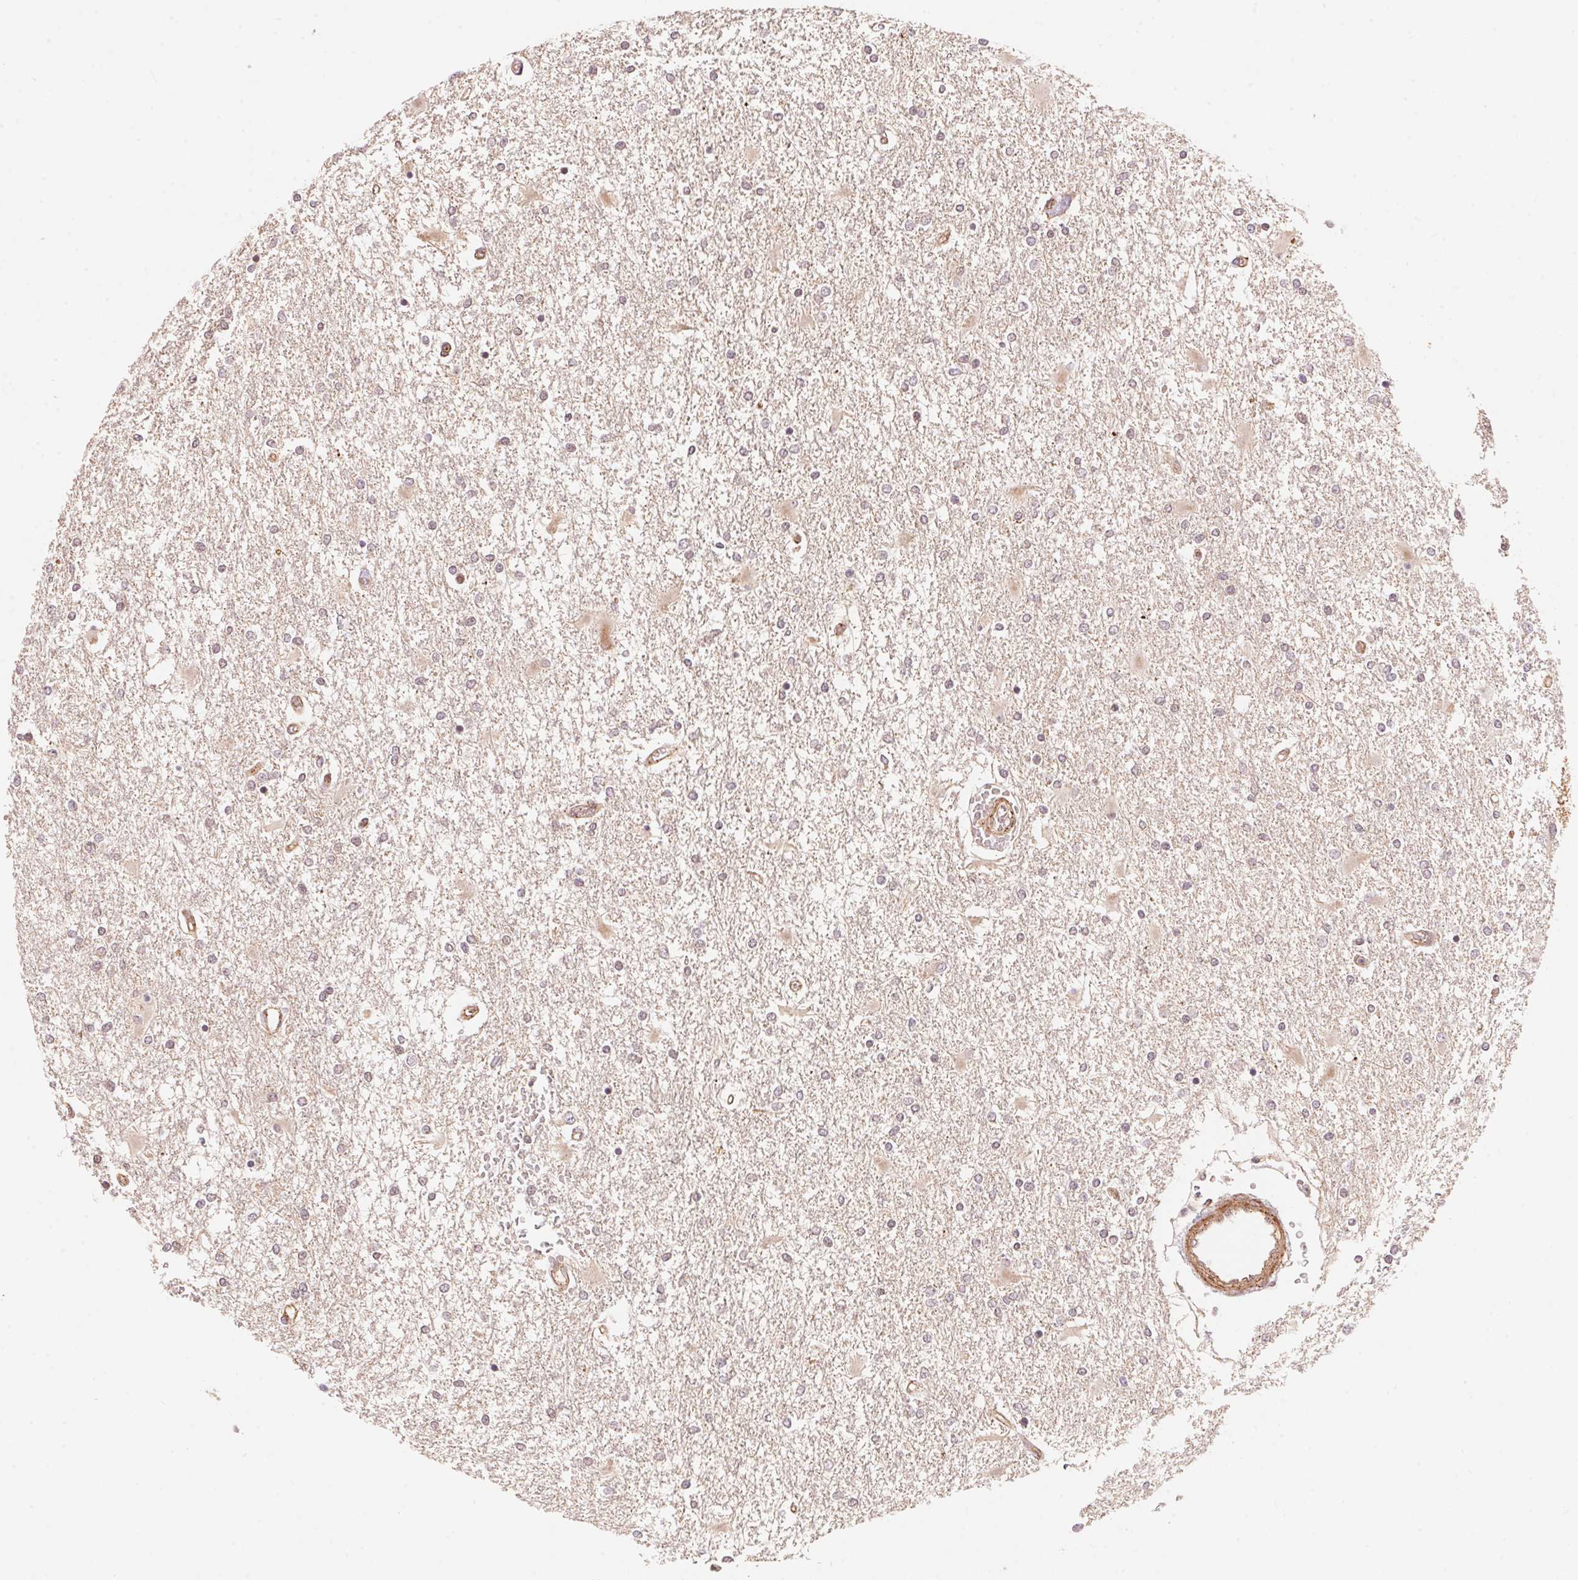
{"staining": {"intensity": "negative", "quantity": "none", "location": "none"}, "tissue": "glioma", "cell_type": "Tumor cells", "image_type": "cancer", "snomed": [{"axis": "morphology", "description": "Glioma, malignant, High grade"}, {"axis": "topography", "description": "Cerebral cortex"}], "caption": "Glioma was stained to show a protein in brown. There is no significant staining in tumor cells.", "gene": "TNIP2", "patient": {"sex": "male", "age": 79}}